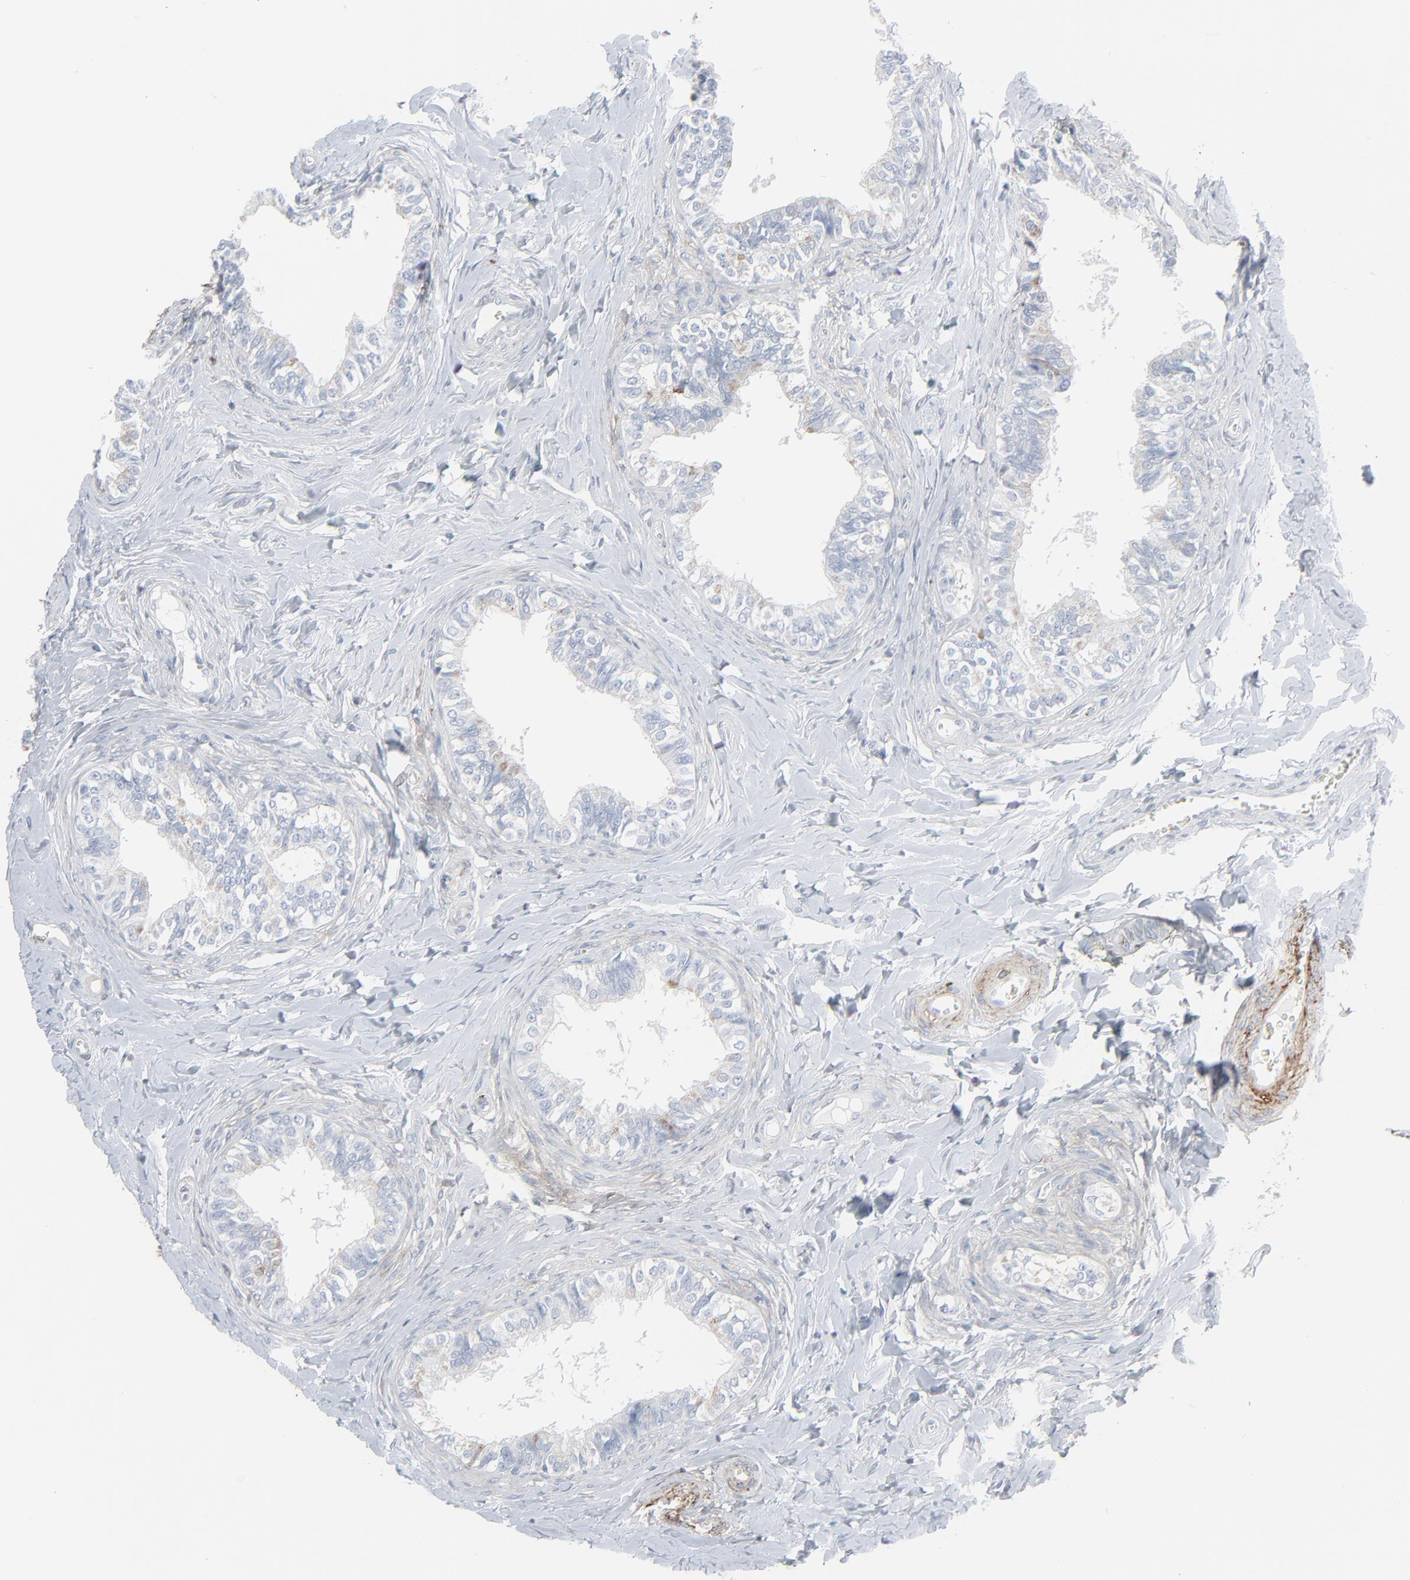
{"staining": {"intensity": "moderate", "quantity": ">75%", "location": "cytoplasmic/membranous"}, "tissue": "epididymis", "cell_type": "Glandular cells", "image_type": "normal", "snomed": [{"axis": "morphology", "description": "Normal tissue, NOS"}, {"axis": "topography", "description": "Soft tissue"}, {"axis": "topography", "description": "Epididymis"}], "caption": "A brown stain shows moderate cytoplasmic/membranous staining of a protein in glandular cells of benign epididymis.", "gene": "BGN", "patient": {"sex": "male", "age": 26}}